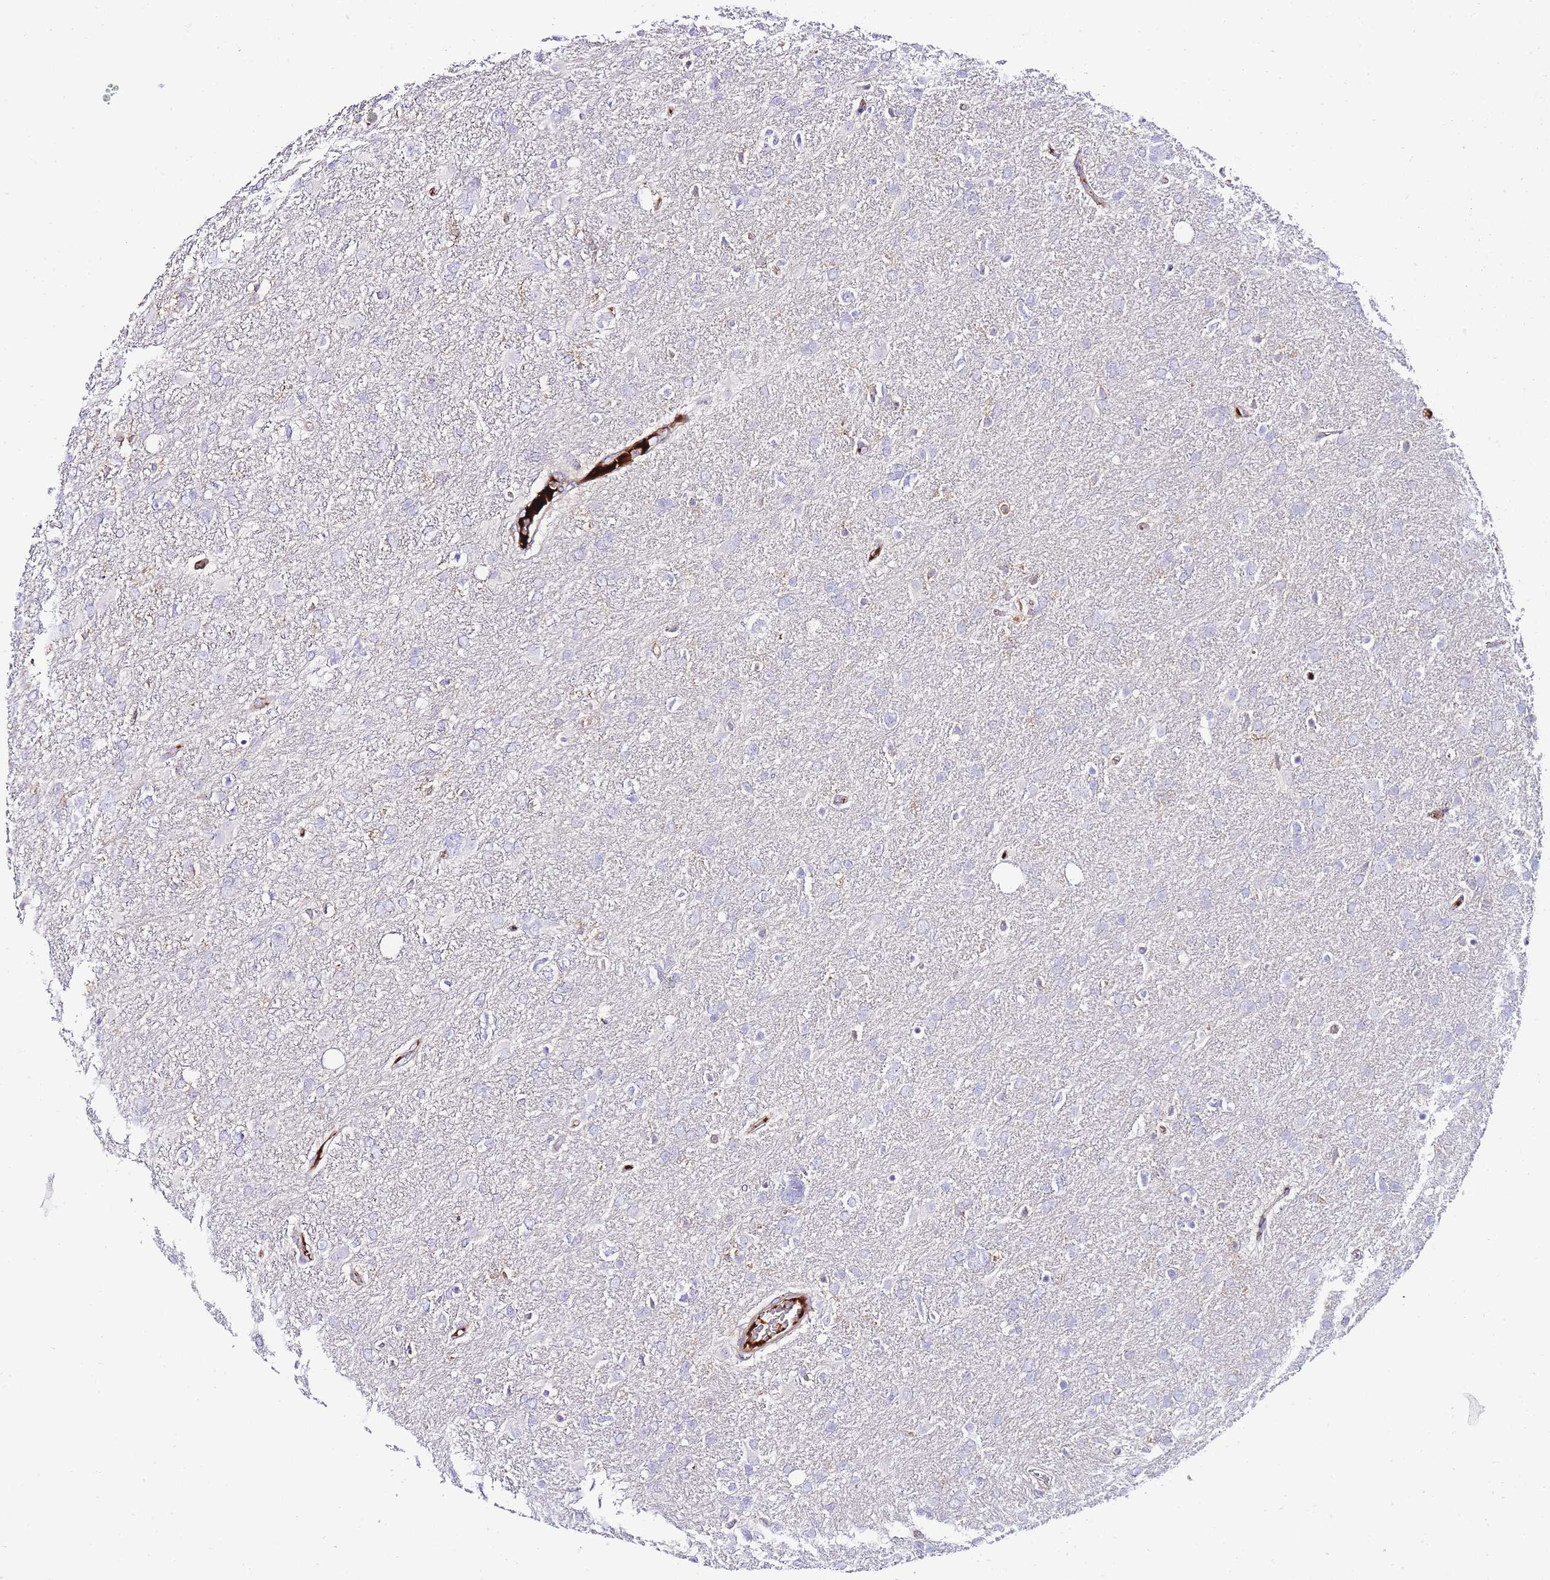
{"staining": {"intensity": "negative", "quantity": "none", "location": "none"}, "tissue": "glioma", "cell_type": "Tumor cells", "image_type": "cancer", "snomed": [{"axis": "morphology", "description": "Glioma, malignant, High grade"}, {"axis": "topography", "description": "Brain"}], "caption": "High magnification brightfield microscopy of malignant glioma (high-grade) stained with DAB (brown) and counterstained with hematoxylin (blue): tumor cells show no significant expression.", "gene": "FBN3", "patient": {"sex": "male", "age": 61}}